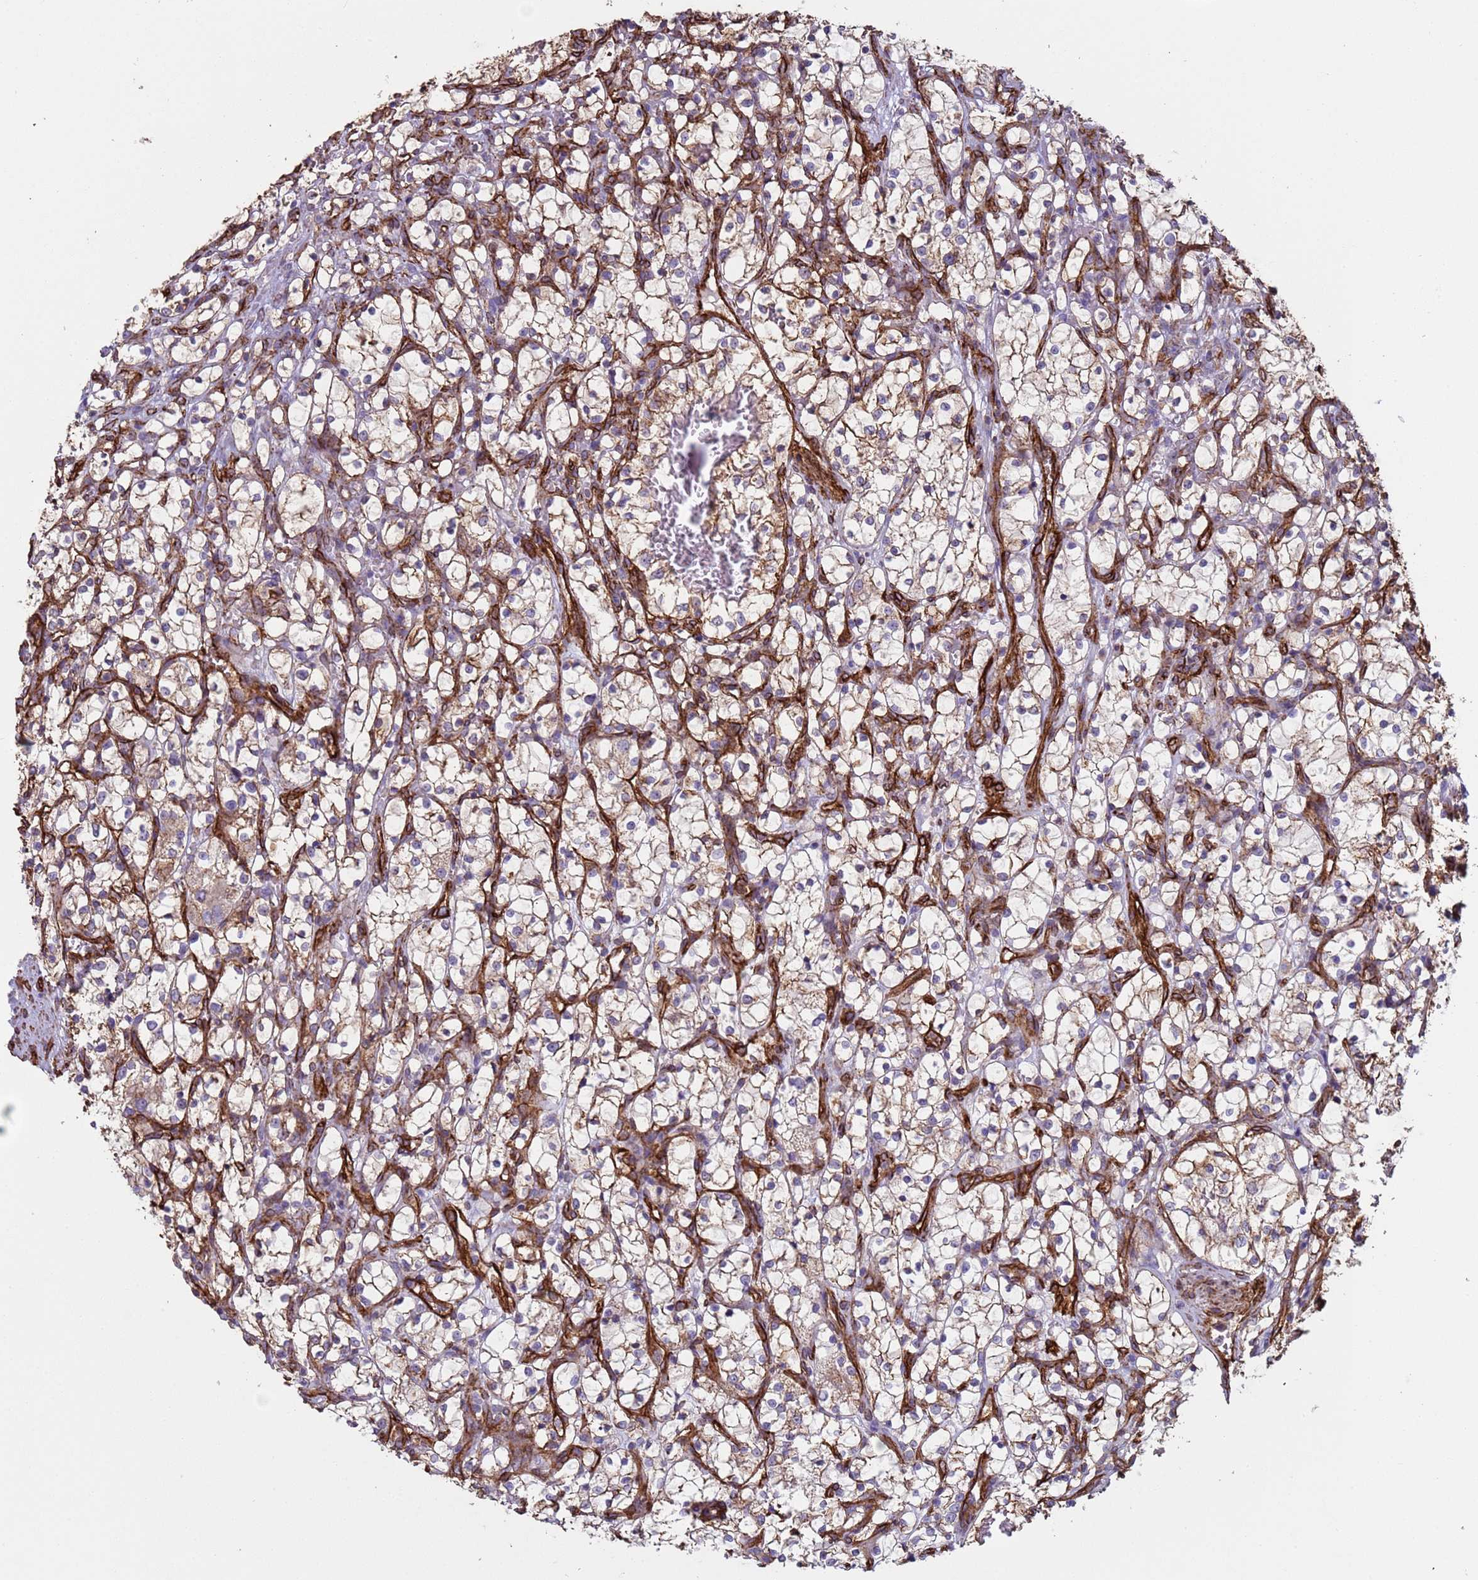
{"staining": {"intensity": "weak", "quantity": "25%-75%", "location": "cytoplasmic/membranous"}, "tissue": "renal cancer", "cell_type": "Tumor cells", "image_type": "cancer", "snomed": [{"axis": "morphology", "description": "Adenocarcinoma, NOS"}, {"axis": "topography", "description": "Kidney"}], "caption": "Protein staining exhibits weak cytoplasmic/membranous expression in about 25%-75% of tumor cells in renal cancer (adenocarcinoma).", "gene": "GASK1A", "patient": {"sex": "female", "age": 69}}